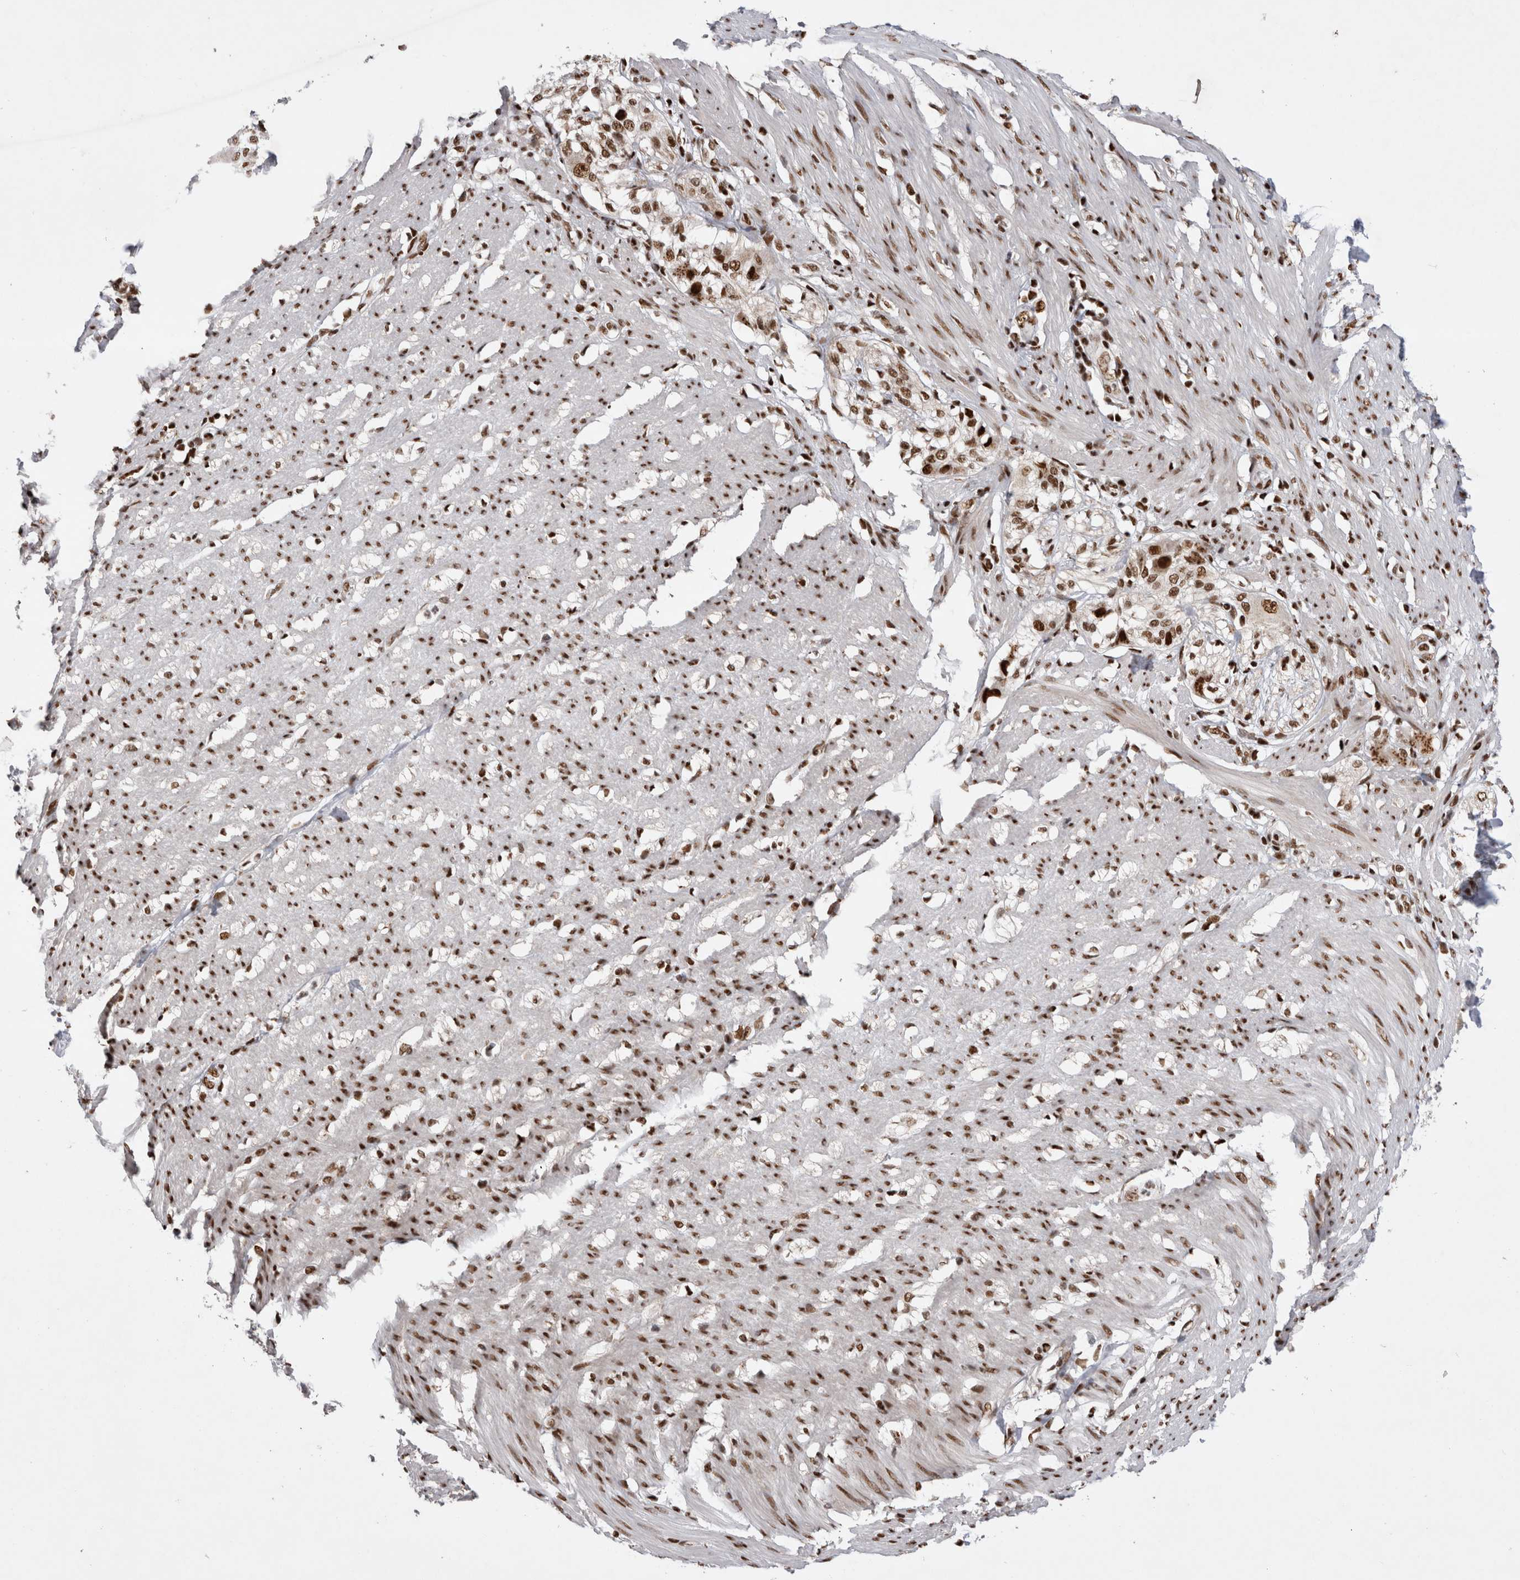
{"staining": {"intensity": "strong", "quantity": ">75%", "location": "nuclear"}, "tissue": "smooth muscle", "cell_type": "Smooth muscle cells", "image_type": "normal", "snomed": [{"axis": "morphology", "description": "Normal tissue, NOS"}, {"axis": "morphology", "description": "Adenocarcinoma, NOS"}, {"axis": "topography", "description": "Colon"}, {"axis": "topography", "description": "Peripheral nerve tissue"}], "caption": "Brown immunohistochemical staining in unremarkable smooth muscle displays strong nuclear staining in about >75% of smooth muscle cells. The protein of interest is shown in brown color, while the nuclei are stained blue.", "gene": "EYA2", "patient": {"sex": "male", "age": 14}}